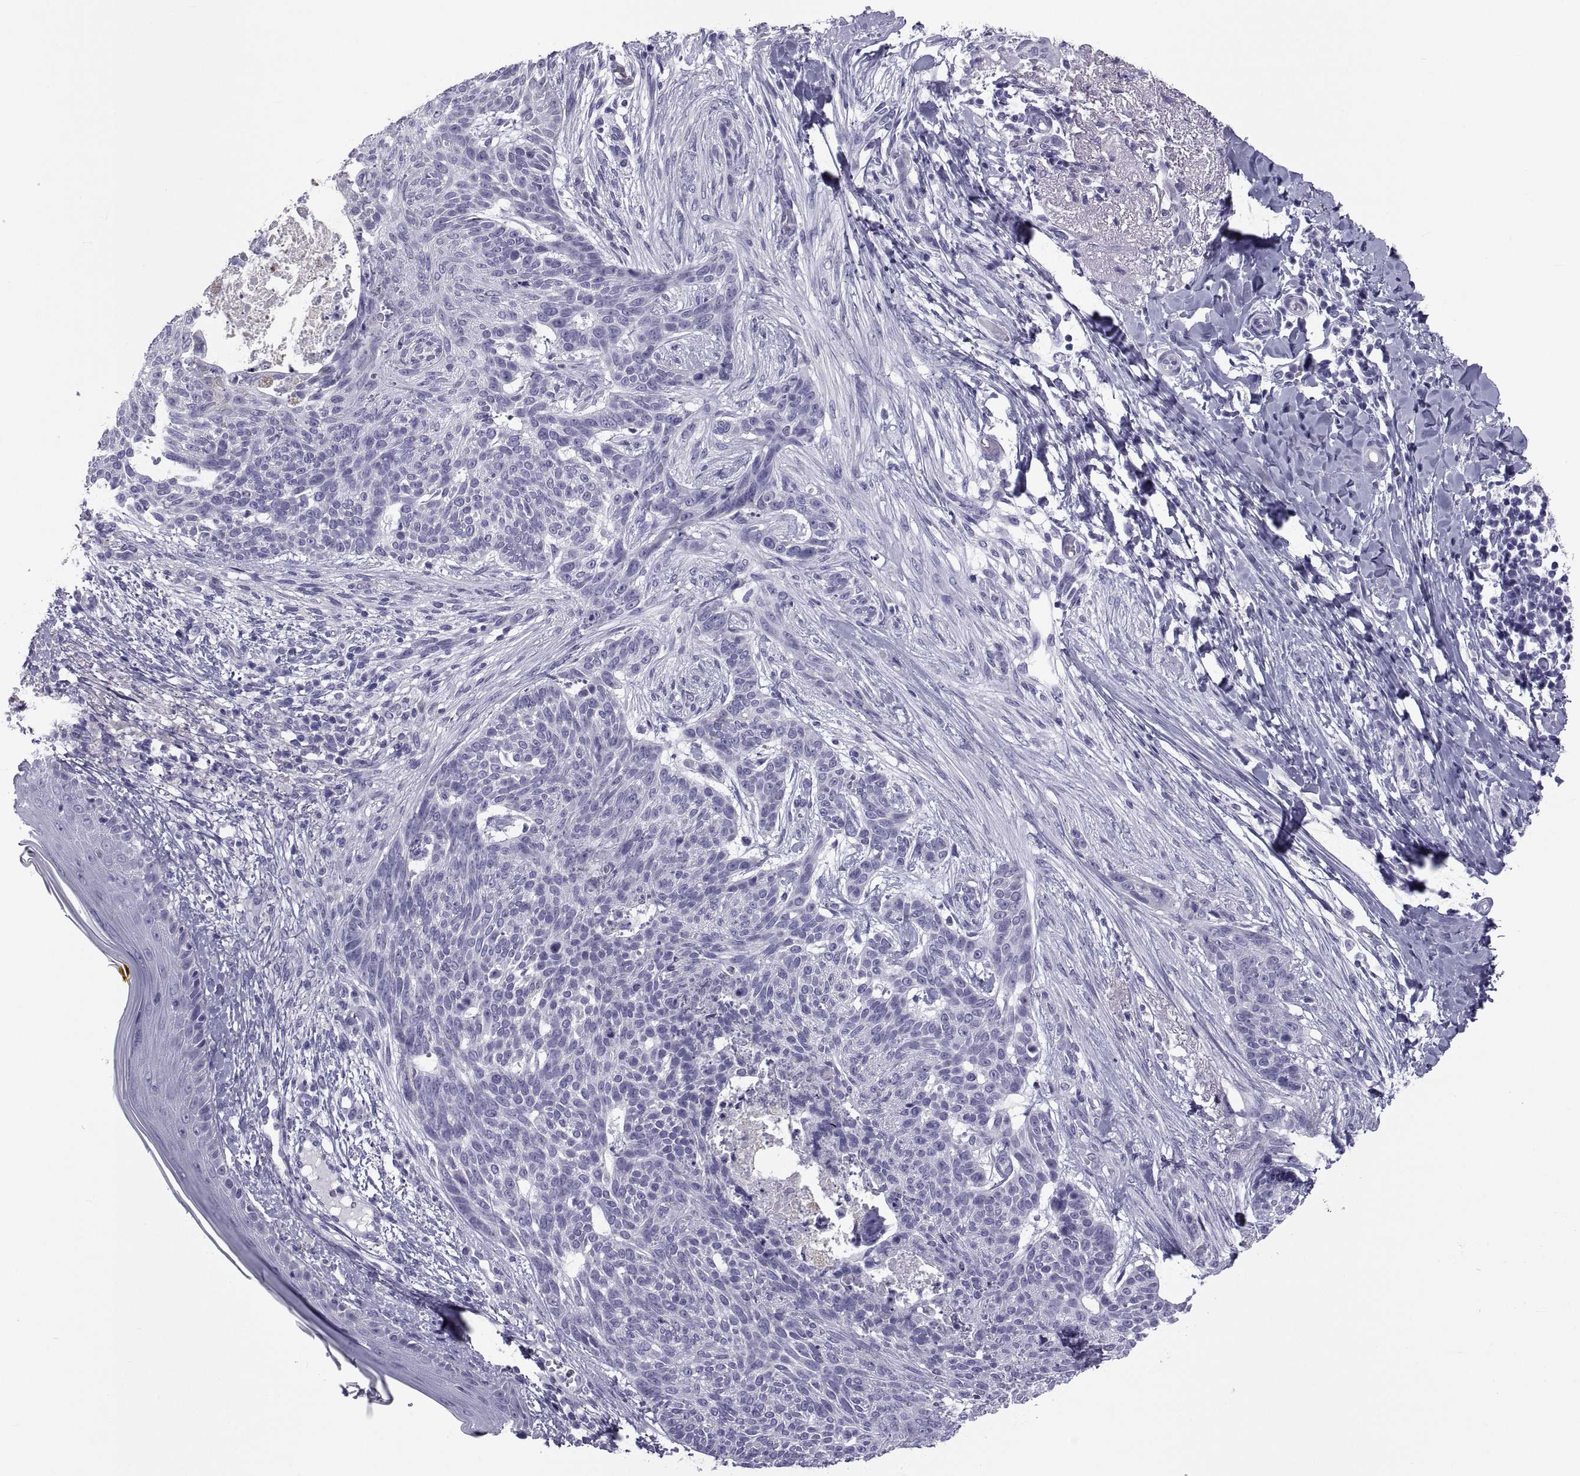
{"staining": {"intensity": "negative", "quantity": "none", "location": "none"}, "tissue": "skin cancer", "cell_type": "Tumor cells", "image_type": "cancer", "snomed": [{"axis": "morphology", "description": "Normal tissue, NOS"}, {"axis": "morphology", "description": "Basal cell carcinoma"}, {"axis": "topography", "description": "Skin"}], "caption": "The histopathology image exhibits no staining of tumor cells in skin cancer (basal cell carcinoma).", "gene": "NPTX2", "patient": {"sex": "male", "age": 84}}